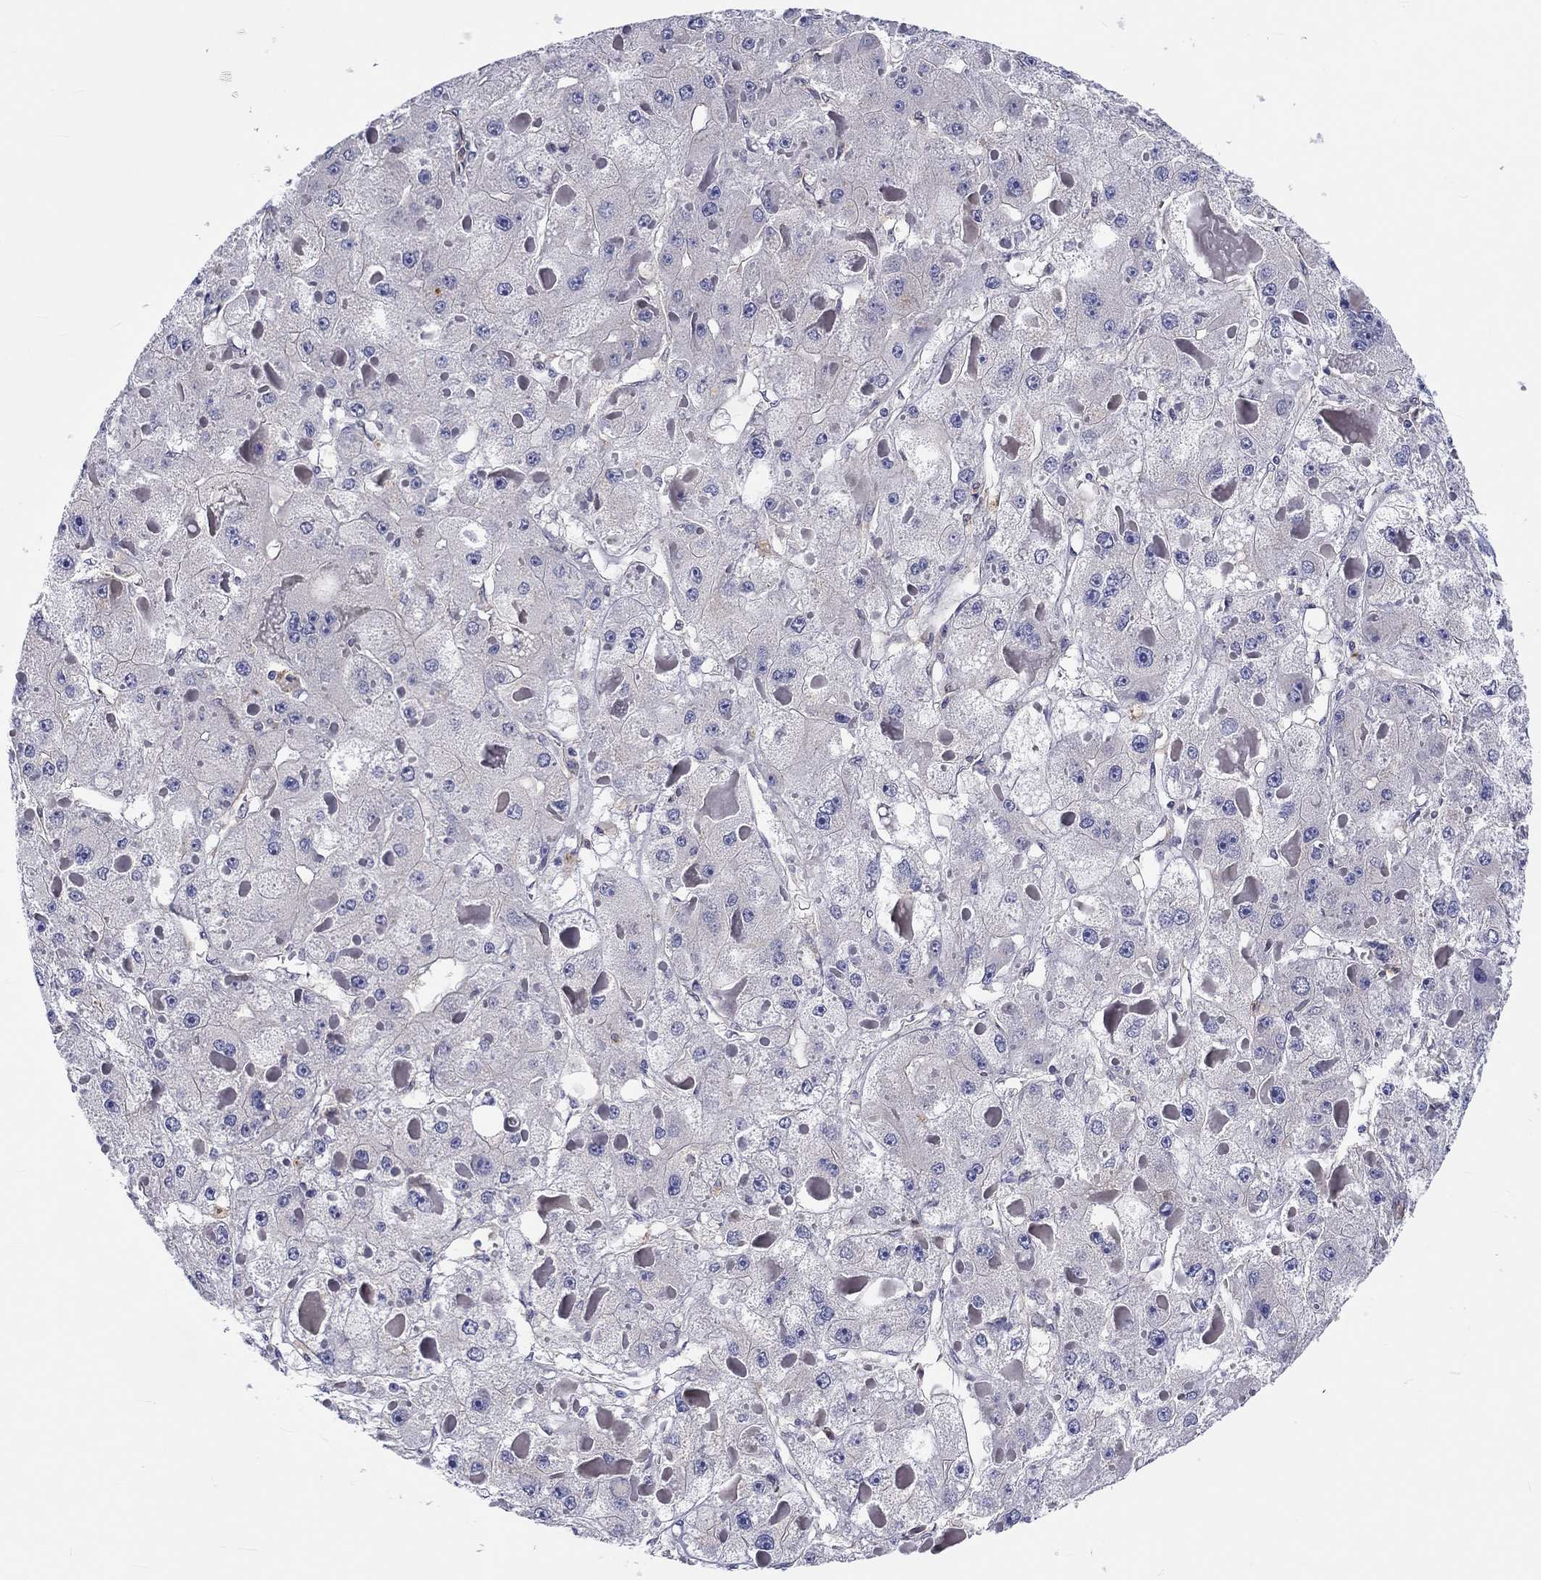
{"staining": {"intensity": "negative", "quantity": "none", "location": "none"}, "tissue": "liver cancer", "cell_type": "Tumor cells", "image_type": "cancer", "snomed": [{"axis": "morphology", "description": "Carcinoma, Hepatocellular, NOS"}, {"axis": "topography", "description": "Liver"}], "caption": "Tumor cells show no significant protein positivity in liver hepatocellular carcinoma.", "gene": "ABCG4", "patient": {"sex": "female", "age": 73}}